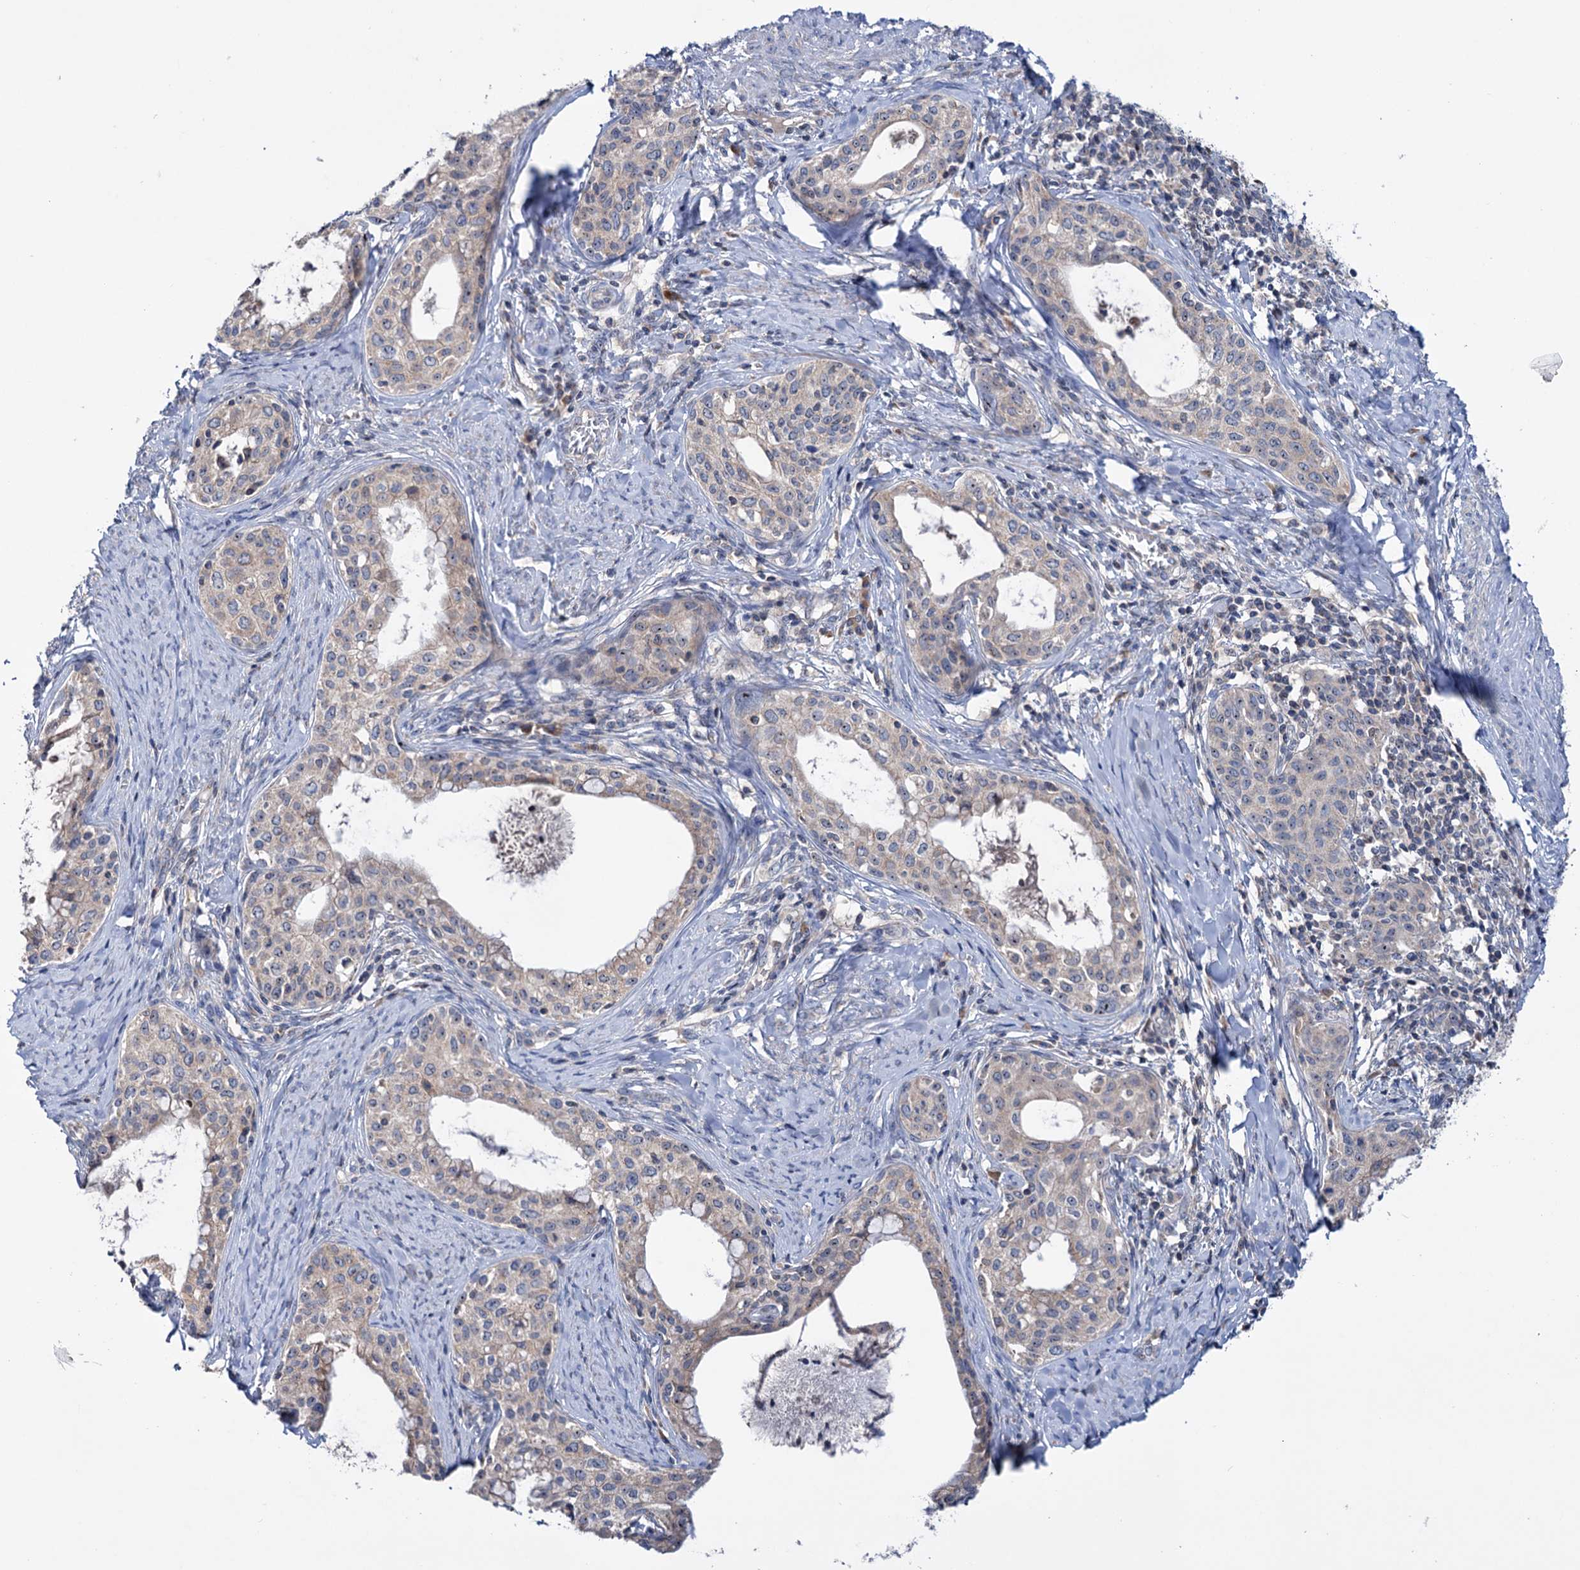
{"staining": {"intensity": "weak", "quantity": ">75%", "location": "cytoplasmic/membranous"}, "tissue": "cervical cancer", "cell_type": "Tumor cells", "image_type": "cancer", "snomed": [{"axis": "morphology", "description": "Squamous cell carcinoma, NOS"}, {"axis": "morphology", "description": "Adenocarcinoma, NOS"}, {"axis": "topography", "description": "Cervix"}], "caption": "Adenocarcinoma (cervical) stained for a protein (brown) demonstrates weak cytoplasmic/membranous positive positivity in about >75% of tumor cells.", "gene": "HTR3B", "patient": {"sex": "female", "age": 52}}